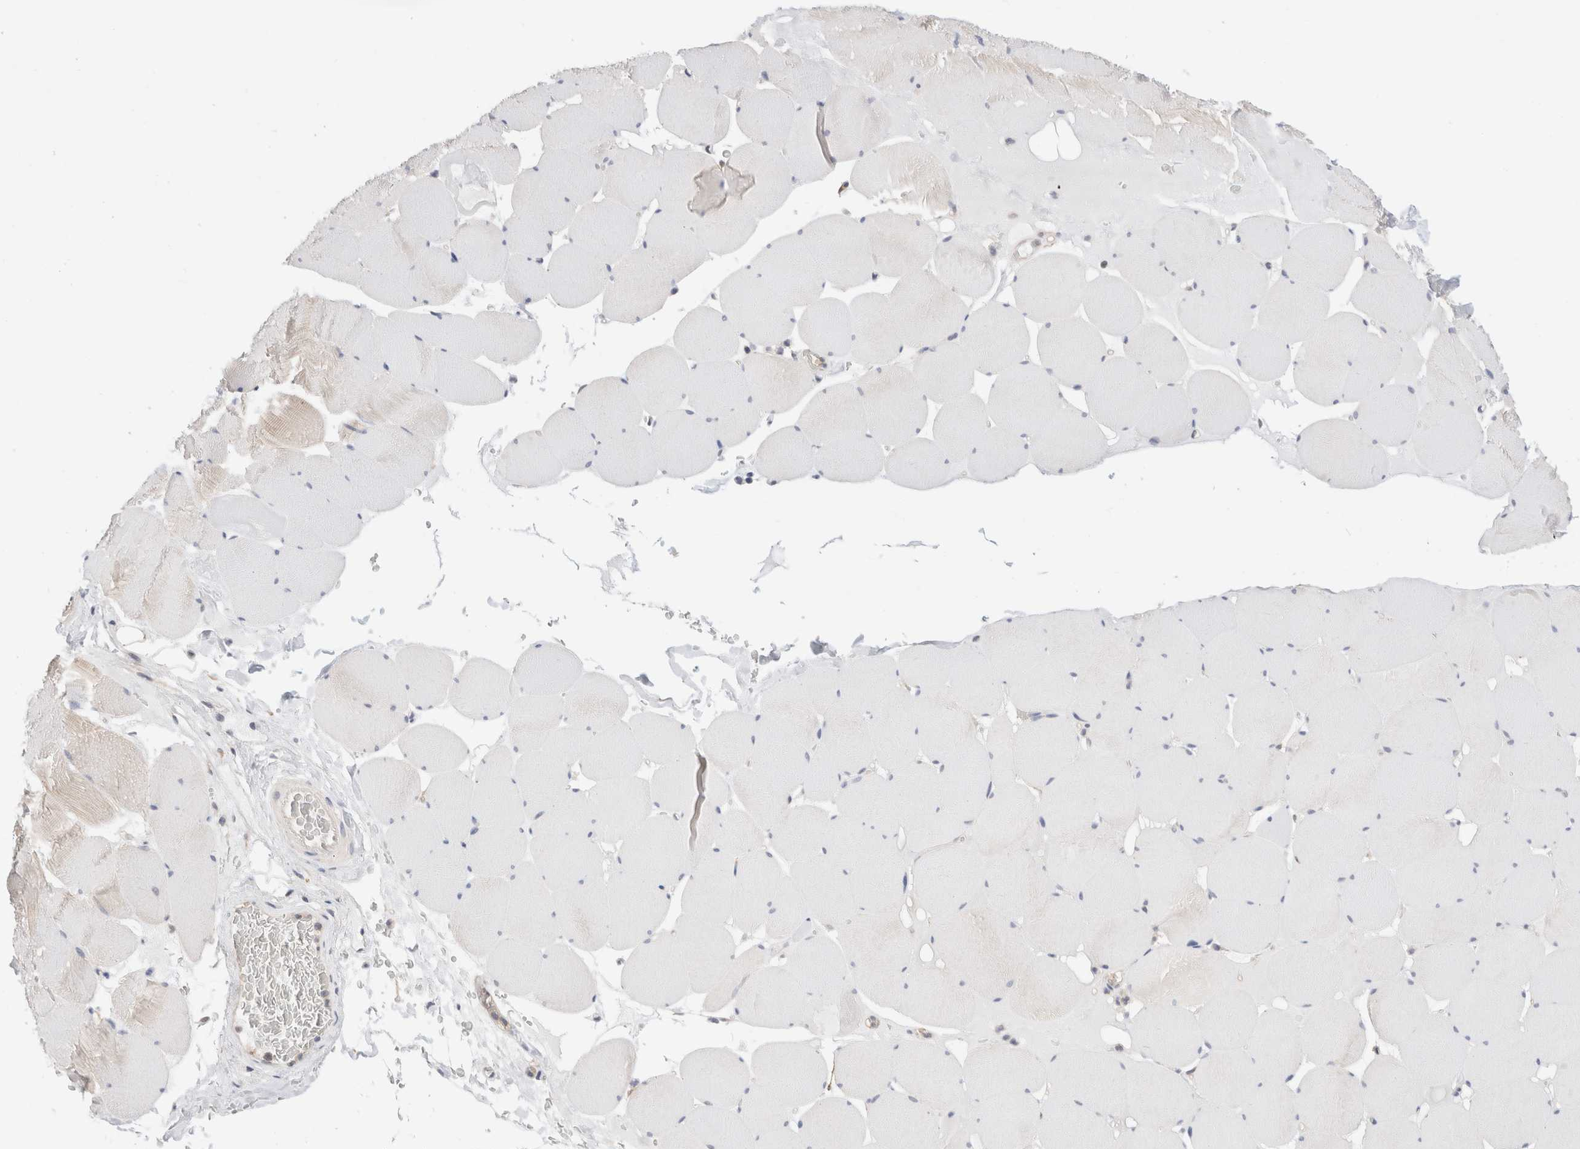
{"staining": {"intensity": "weak", "quantity": "25%-75%", "location": "cytoplasmic/membranous"}, "tissue": "skeletal muscle", "cell_type": "Myocytes", "image_type": "normal", "snomed": [{"axis": "morphology", "description": "Normal tissue, NOS"}, {"axis": "topography", "description": "Skeletal muscle"}], "caption": "This image demonstrates immunohistochemistry (IHC) staining of unremarkable human skeletal muscle, with low weak cytoplasmic/membranous expression in approximately 25%-75% of myocytes.", "gene": "C17orf97", "patient": {"sex": "male", "age": 62}}